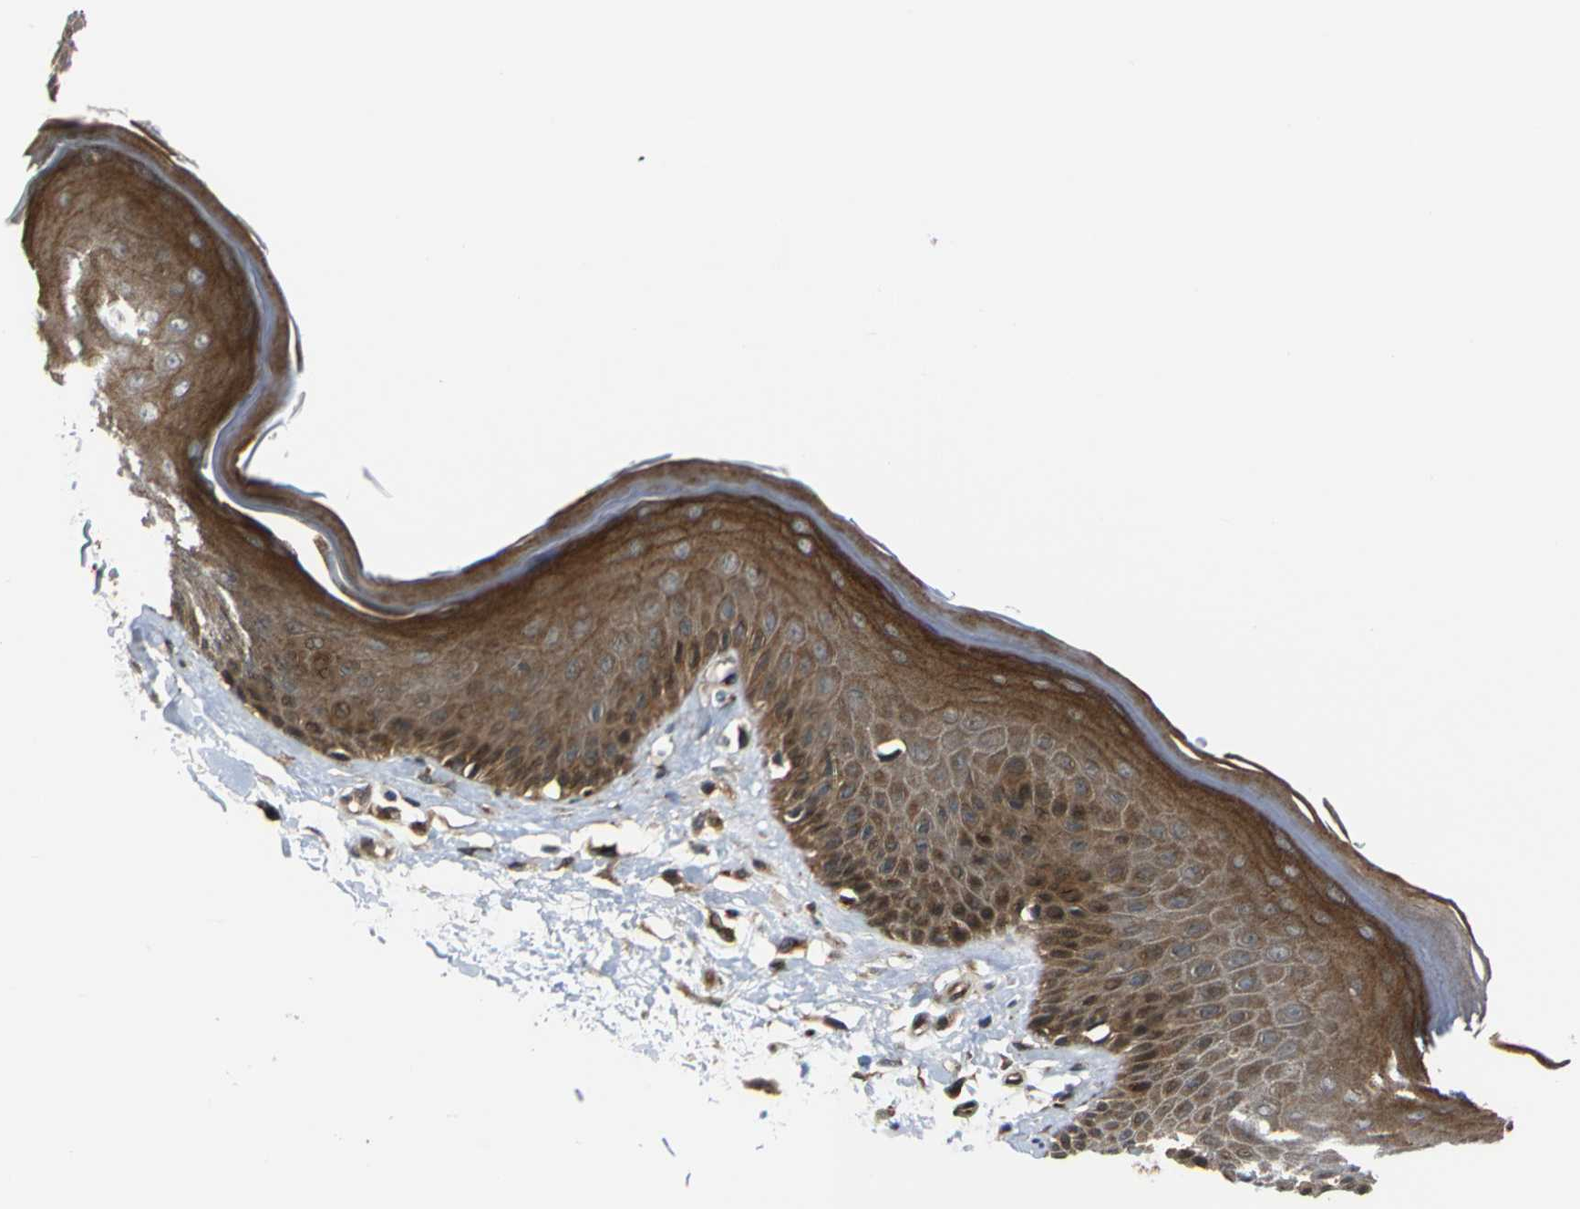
{"staining": {"intensity": "moderate", "quantity": ">75%", "location": "cytoplasmic/membranous"}, "tissue": "skin", "cell_type": "Epidermal cells", "image_type": "normal", "snomed": [{"axis": "morphology", "description": "Normal tissue, NOS"}, {"axis": "topography", "description": "Vulva"}], "caption": "Protein staining of benign skin displays moderate cytoplasmic/membranous positivity in approximately >75% of epidermal cells.", "gene": "AKAP9", "patient": {"sex": "female", "age": 73}}